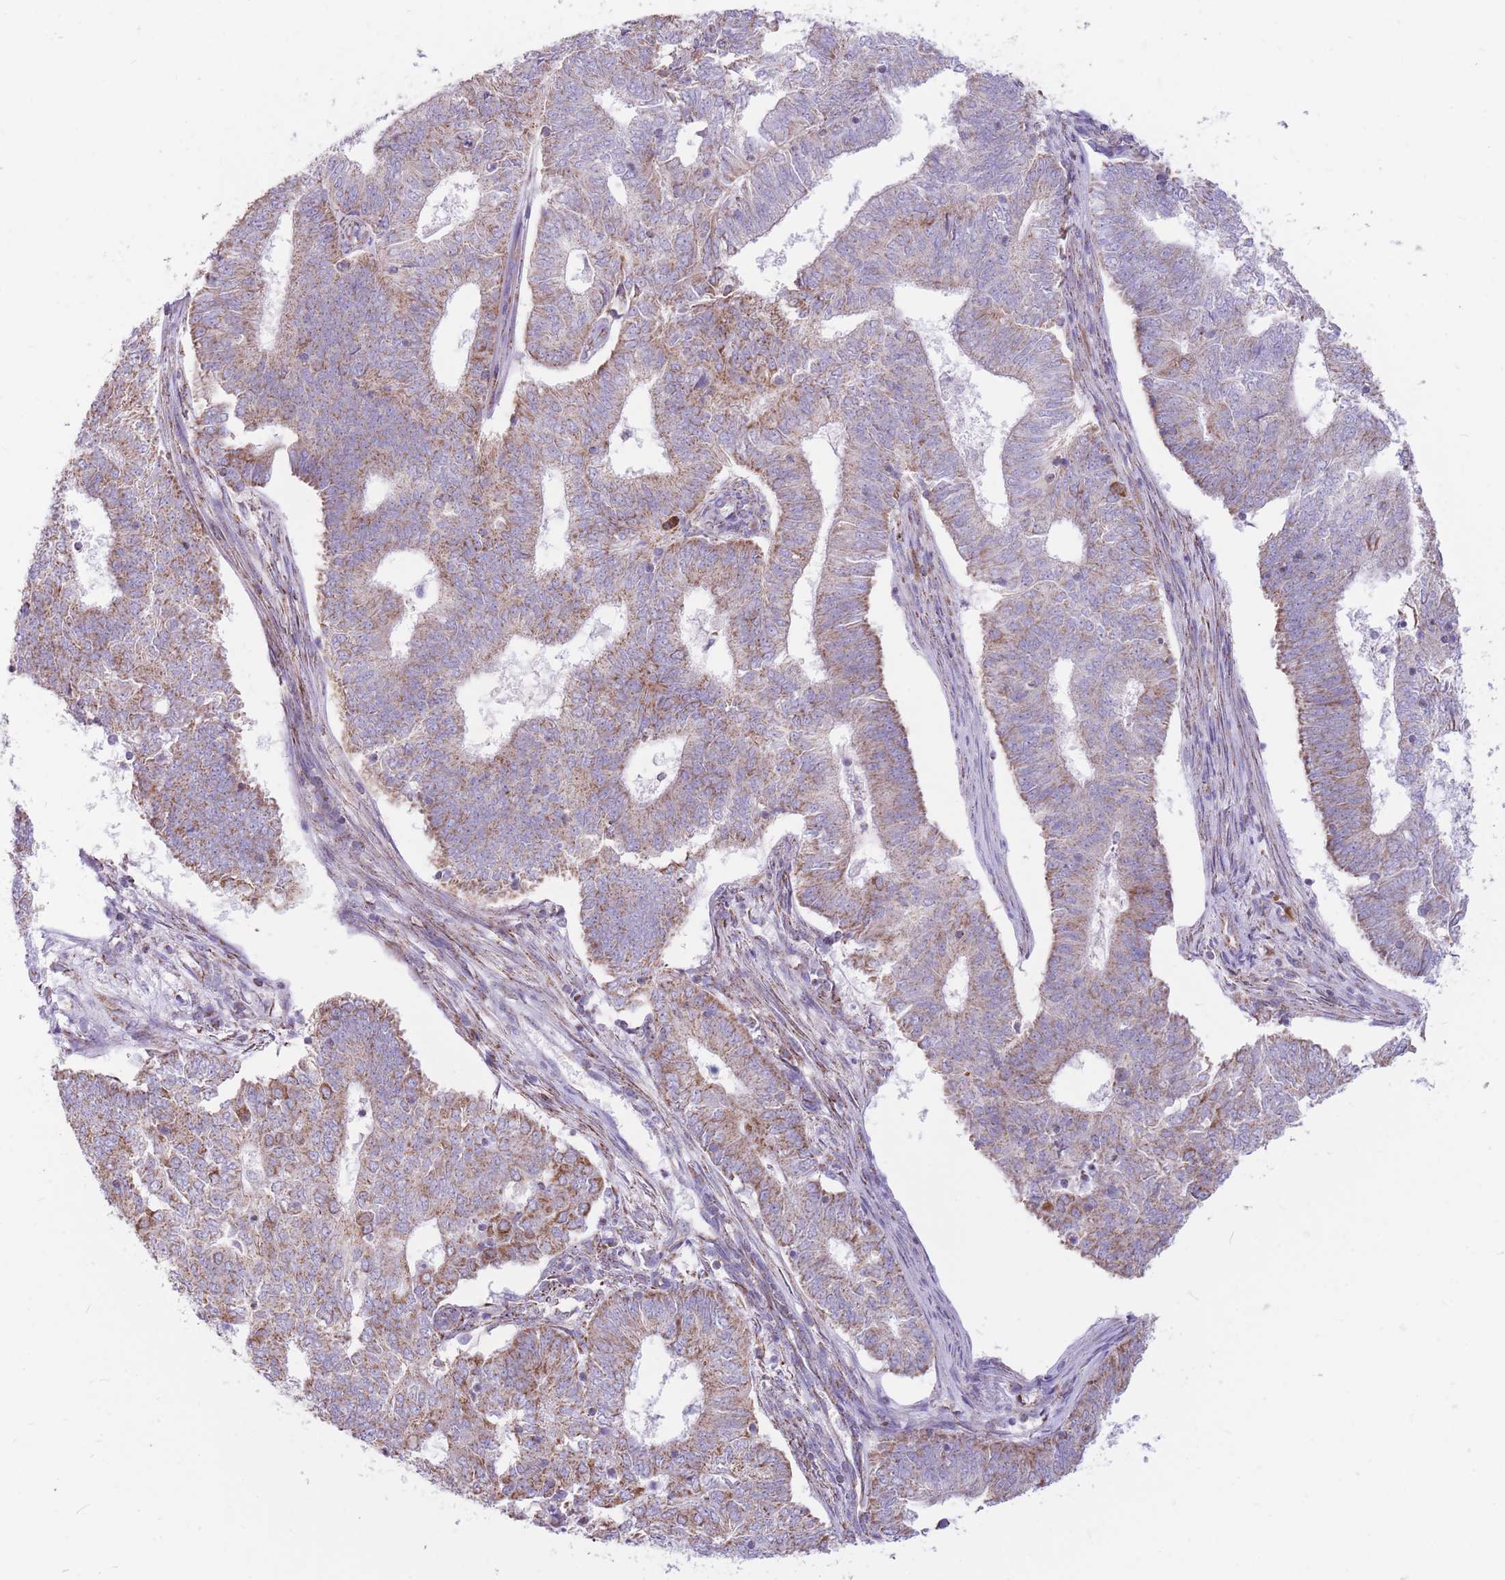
{"staining": {"intensity": "moderate", "quantity": "25%-75%", "location": "cytoplasmic/membranous"}, "tissue": "endometrial cancer", "cell_type": "Tumor cells", "image_type": "cancer", "snomed": [{"axis": "morphology", "description": "Adenocarcinoma, NOS"}, {"axis": "topography", "description": "Endometrium"}], "caption": "Approximately 25%-75% of tumor cells in human adenocarcinoma (endometrial) show moderate cytoplasmic/membranous protein expression as visualized by brown immunohistochemical staining.", "gene": "PCSK1", "patient": {"sex": "female", "age": 62}}